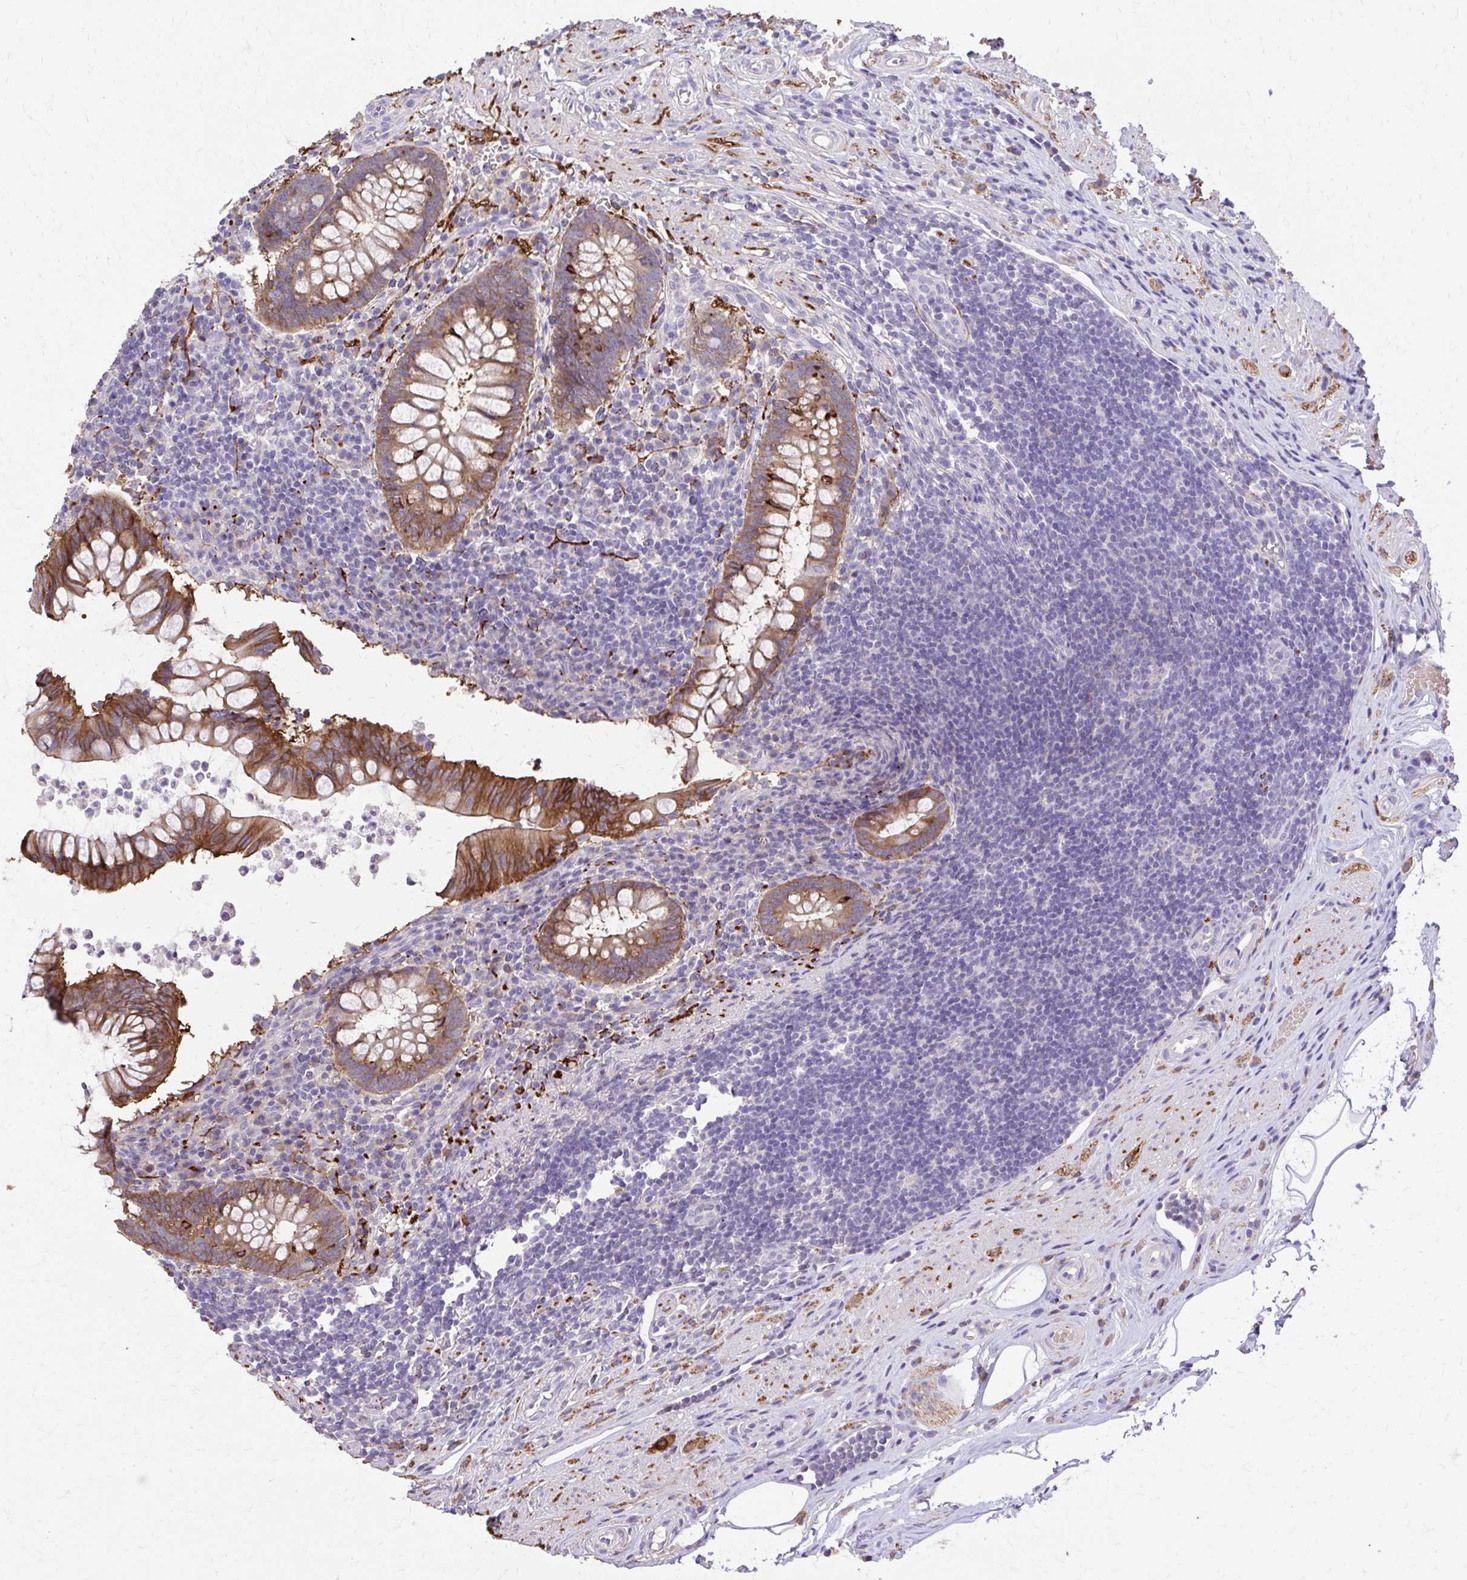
{"staining": {"intensity": "moderate", "quantity": ">75%", "location": "cytoplasmic/membranous"}, "tissue": "appendix", "cell_type": "Glandular cells", "image_type": "normal", "snomed": [{"axis": "morphology", "description": "Normal tissue, NOS"}, {"axis": "topography", "description": "Appendix"}], "caption": "Immunohistochemistry (IHC) of unremarkable appendix exhibits medium levels of moderate cytoplasmic/membranous staining in about >75% of glandular cells. Nuclei are stained in blue.", "gene": "EPB41L1", "patient": {"sex": "female", "age": 56}}